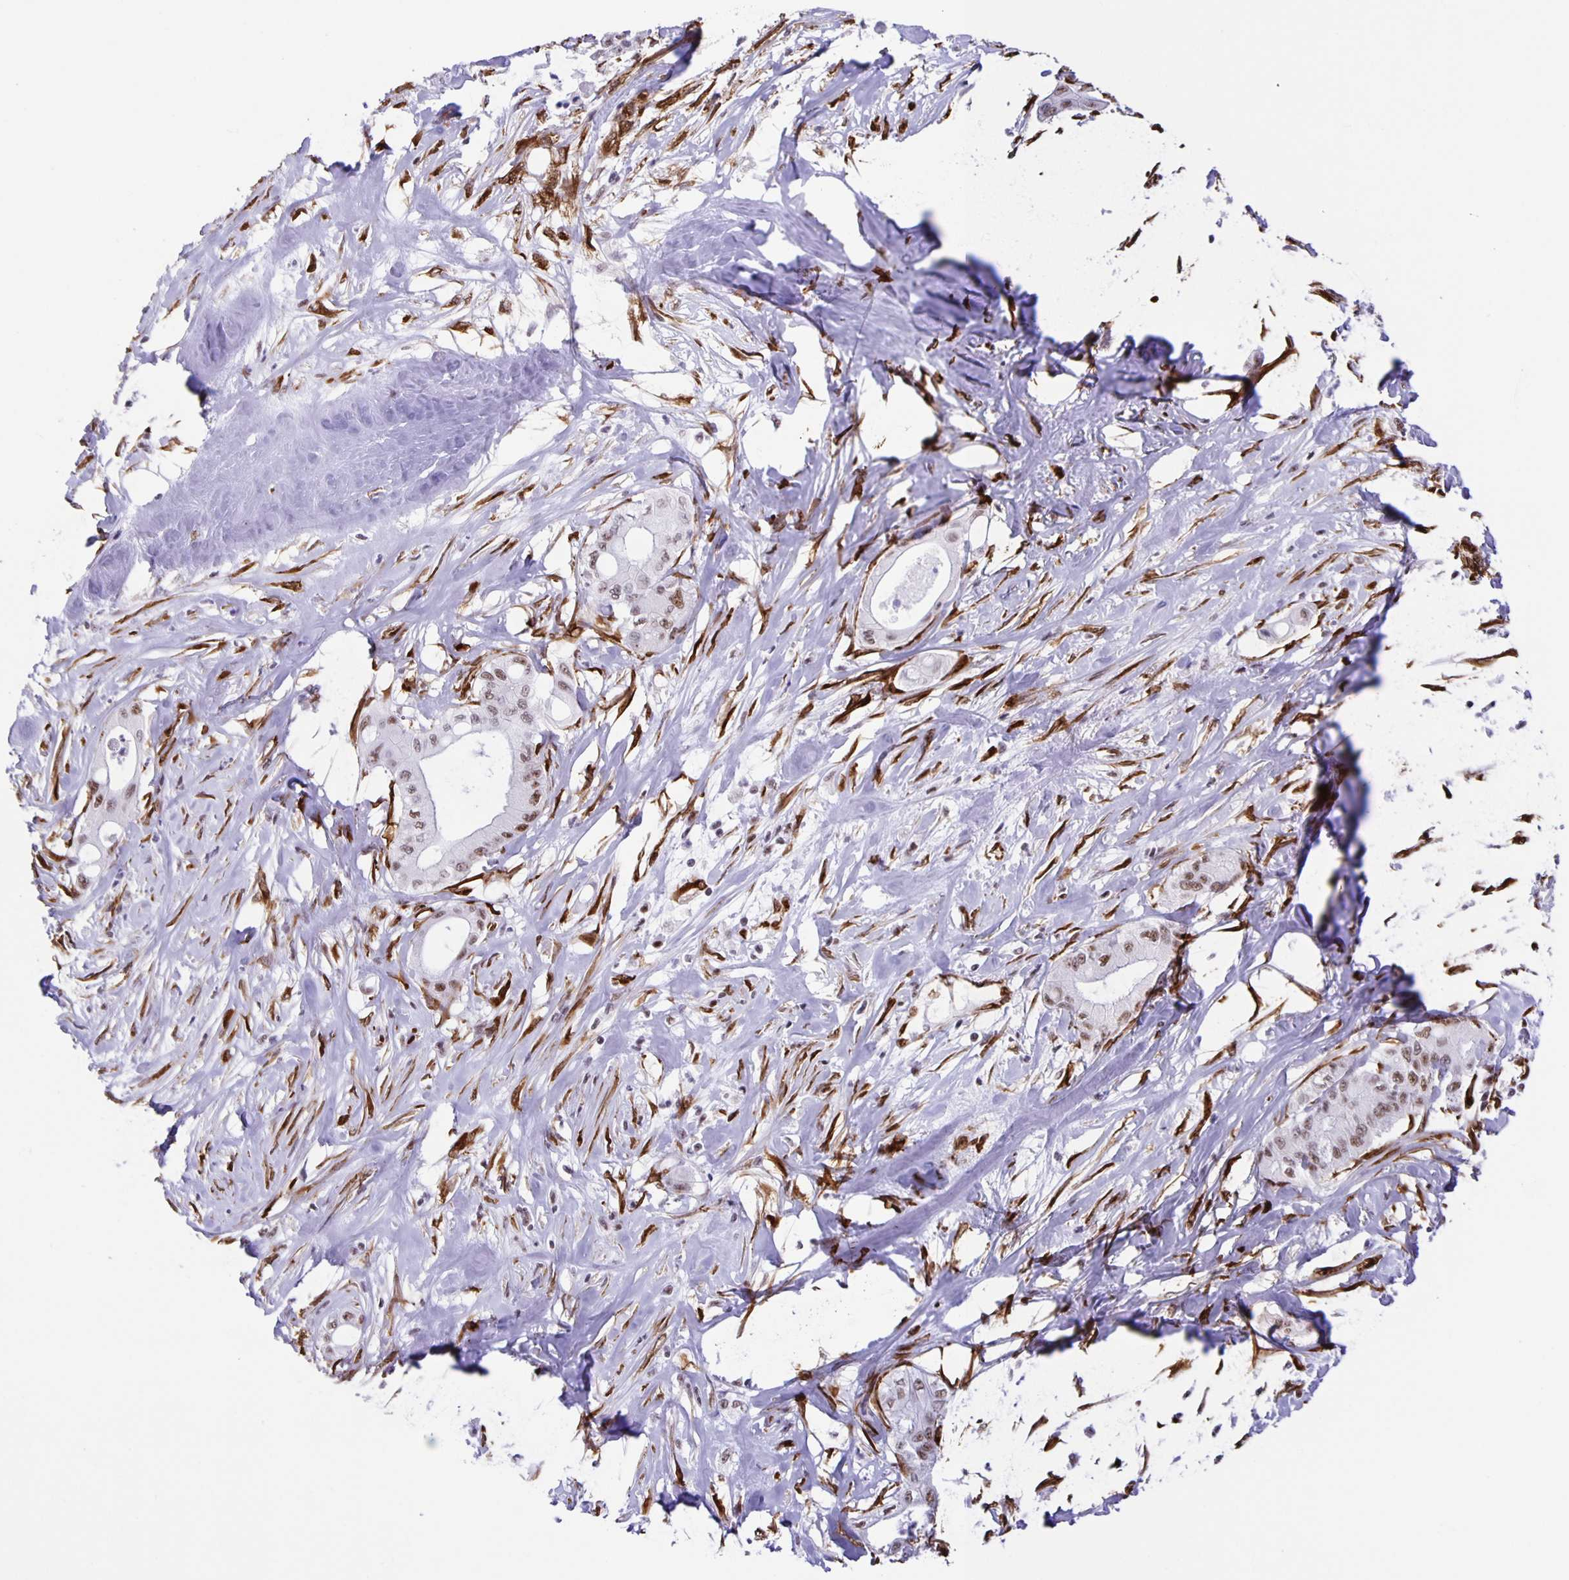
{"staining": {"intensity": "moderate", "quantity": ">75%", "location": "nuclear"}, "tissue": "pancreatic cancer", "cell_type": "Tumor cells", "image_type": "cancer", "snomed": [{"axis": "morphology", "description": "Adenocarcinoma, NOS"}, {"axis": "topography", "description": "Pancreas"}], "caption": "Brown immunohistochemical staining in human pancreatic cancer demonstrates moderate nuclear positivity in about >75% of tumor cells. (Stains: DAB in brown, nuclei in blue, Microscopy: brightfield microscopy at high magnification).", "gene": "ZRANB2", "patient": {"sex": "male", "age": 71}}